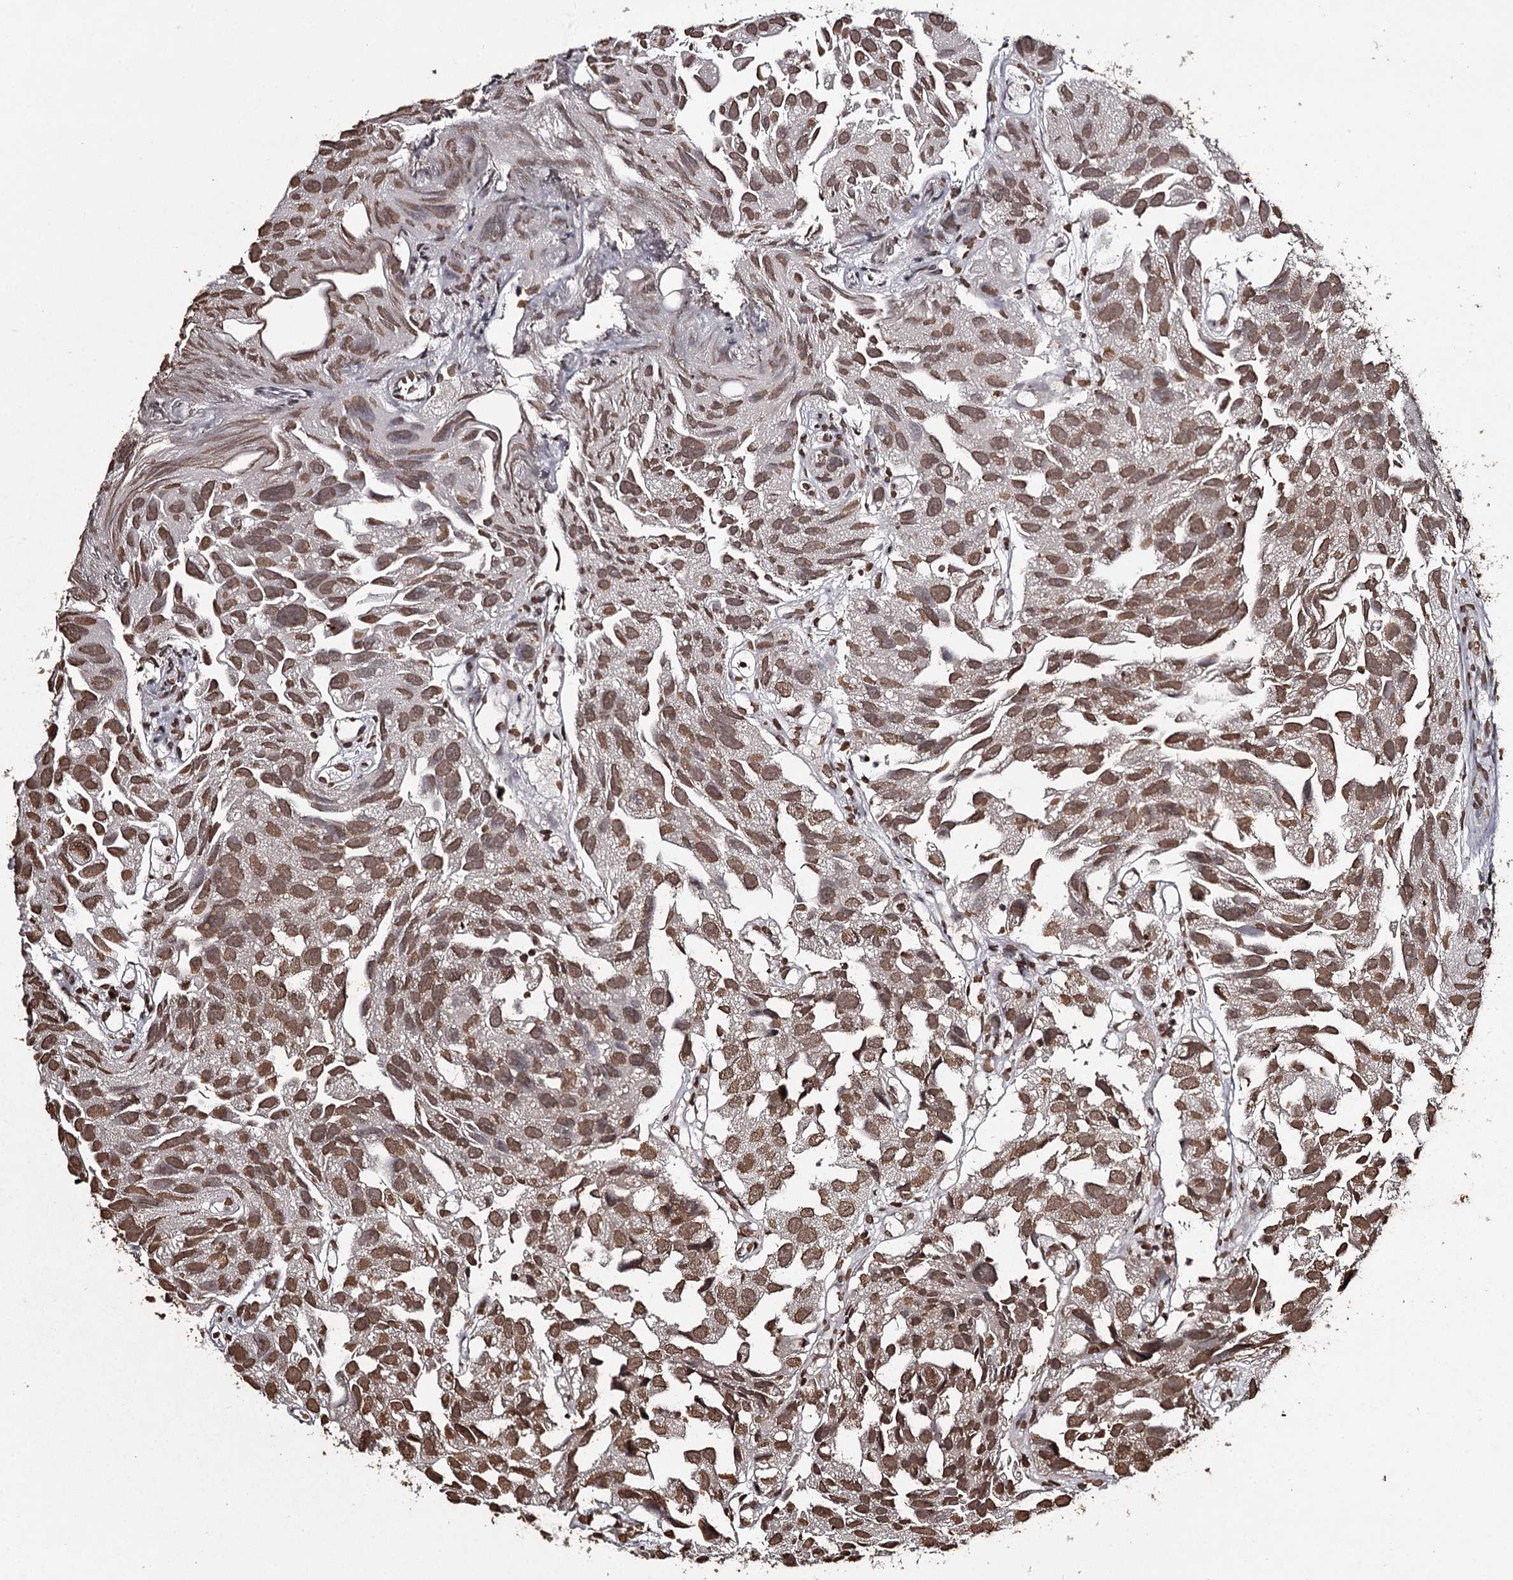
{"staining": {"intensity": "moderate", "quantity": ">75%", "location": "nuclear"}, "tissue": "urothelial cancer", "cell_type": "Tumor cells", "image_type": "cancer", "snomed": [{"axis": "morphology", "description": "Urothelial carcinoma, High grade"}, {"axis": "topography", "description": "Urinary bladder"}], "caption": "A brown stain shows moderate nuclear expression of a protein in urothelial carcinoma (high-grade) tumor cells.", "gene": "THYN1", "patient": {"sex": "female", "age": 75}}